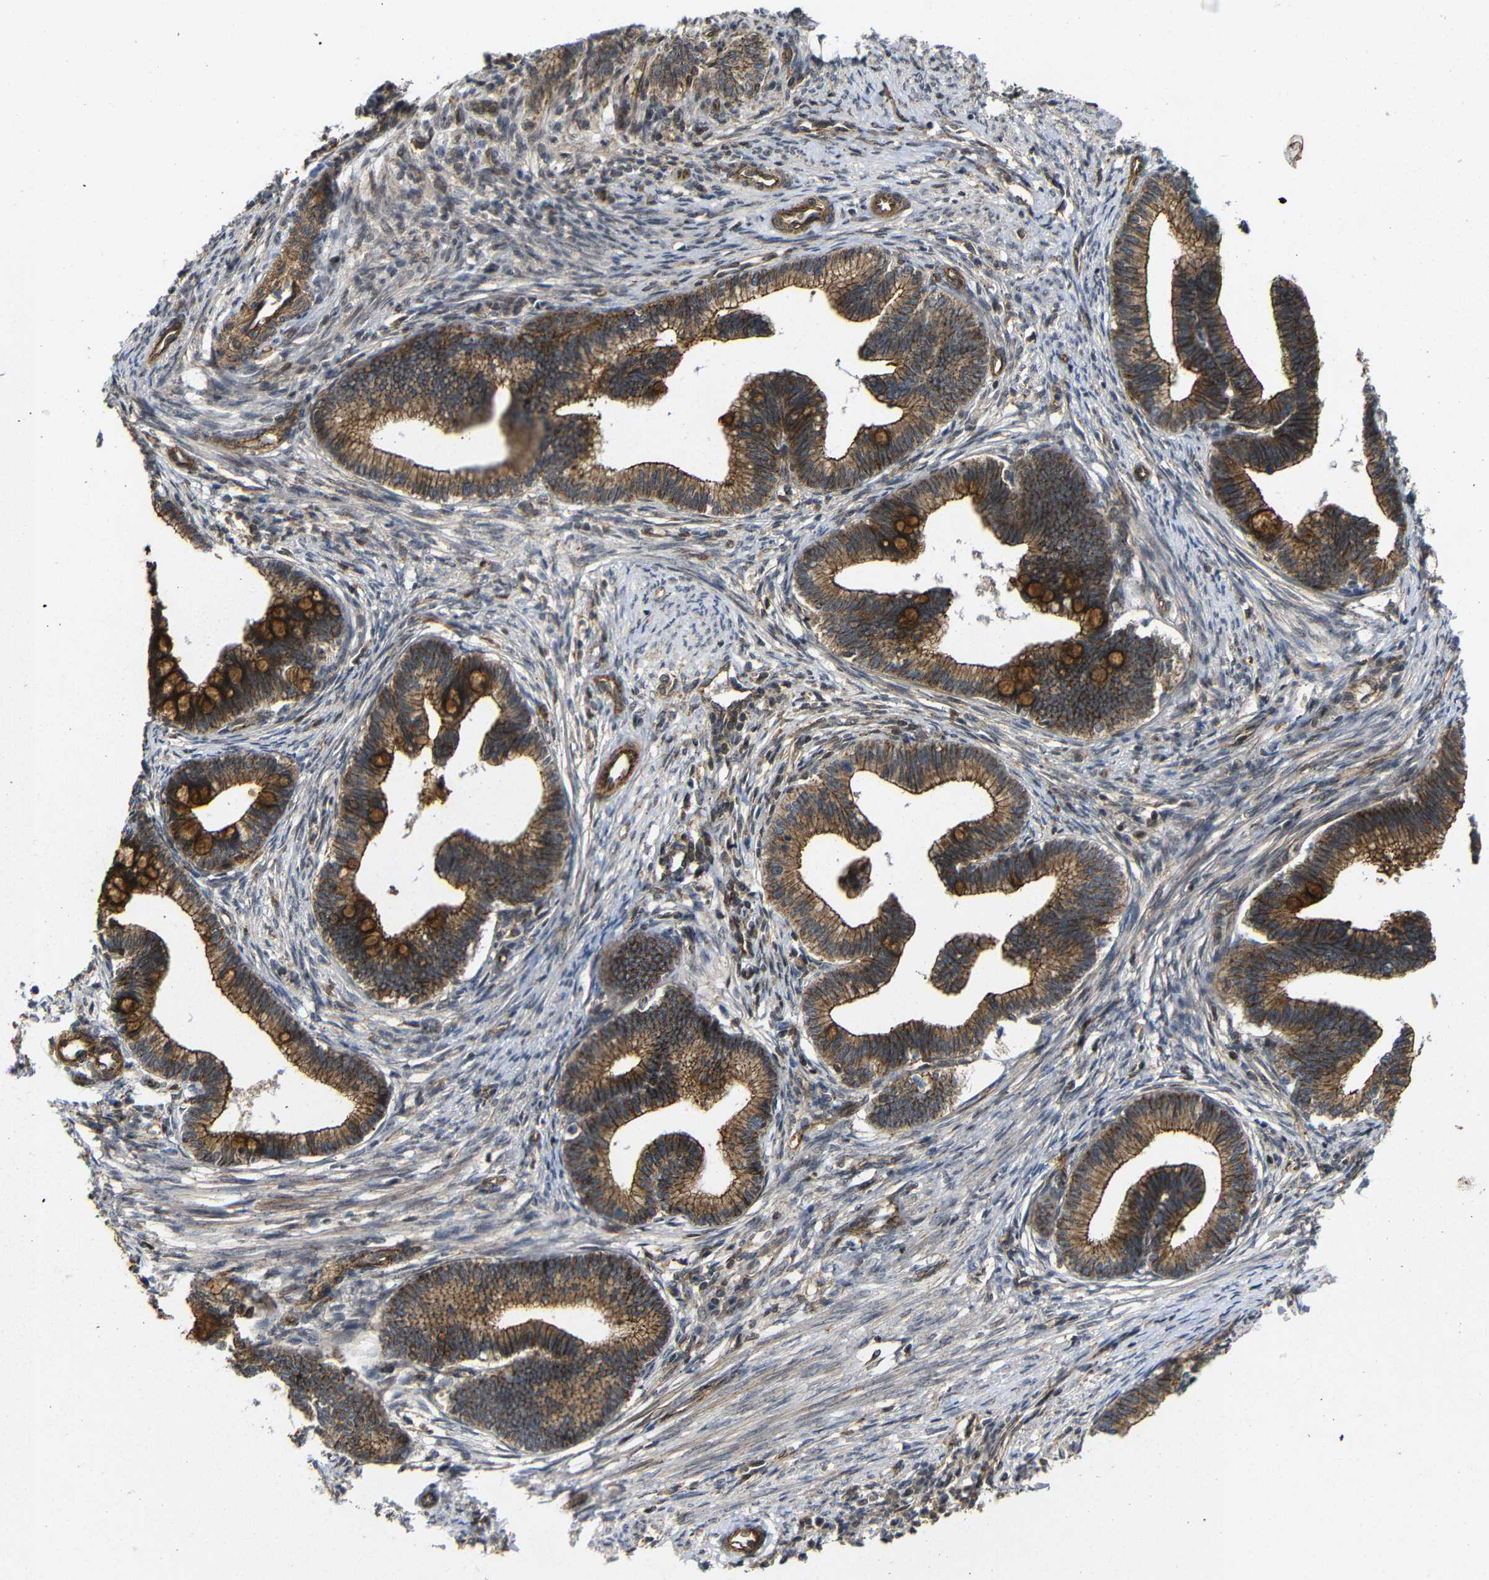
{"staining": {"intensity": "moderate", "quantity": ">75%", "location": "cytoplasmic/membranous"}, "tissue": "cervical cancer", "cell_type": "Tumor cells", "image_type": "cancer", "snomed": [{"axis": "morphology", "description": "Adenocarcinoma, NOS"}, {"axis": "topography", "description": "Cervix"}], "caption": "Moderate cytoplasmic/membranous staining for a protein is present in about >75% of tumor cells of cervical cancer using immunohistochemistry.", "gene": "NANOS1", "patient": {"sex": "female", "age": 36}}